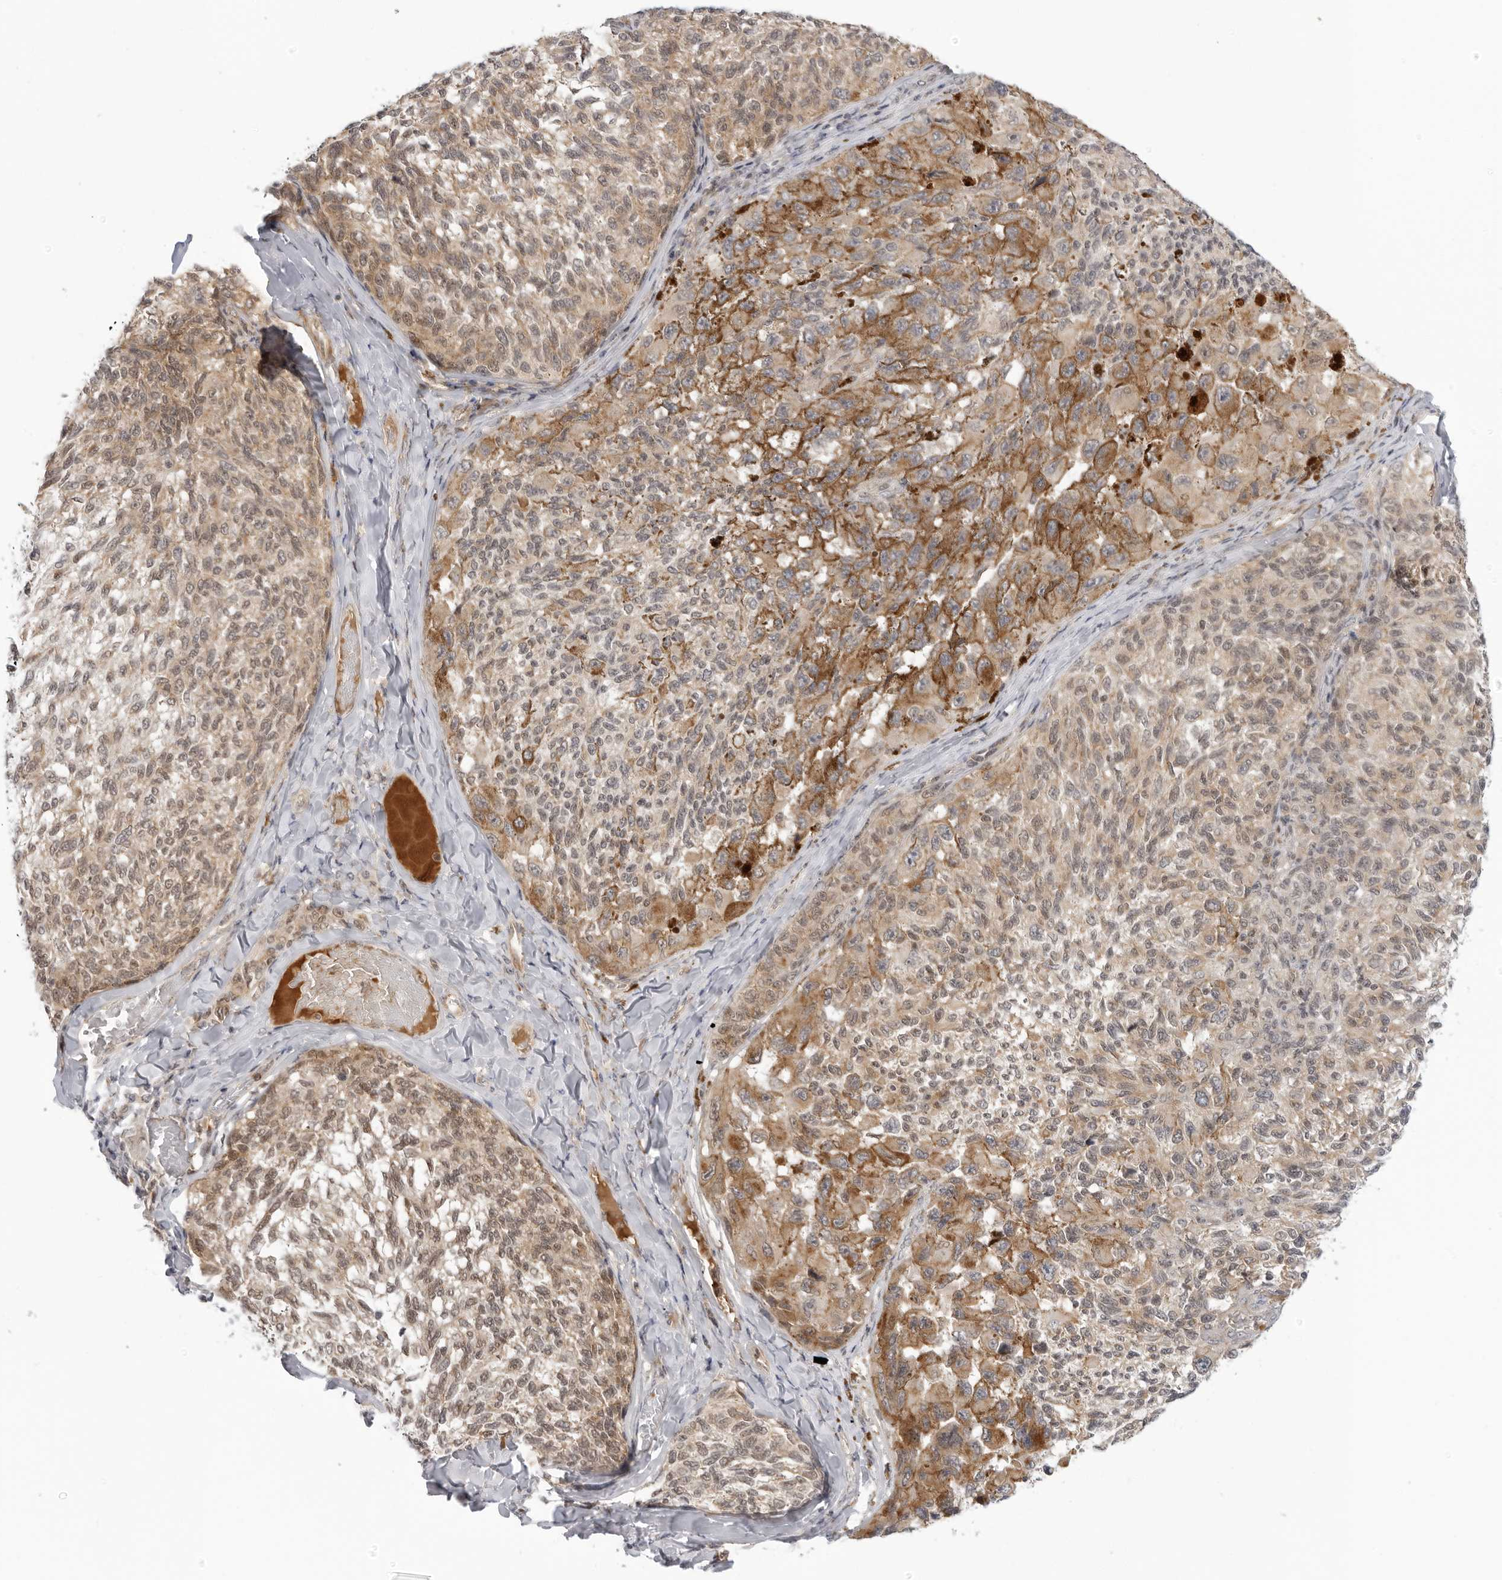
{"staining": {"intensity": "moderate", "quantity": ">75%", "location": "cytoplasmic/membranous,nuclear"}, "tissue": "melanoma", "cell_type": "Tumor cells", "image_type": "cancer", "snomed": [{"axis": "morphology", "description": "Malignant melanoma, NOS"}, {"axis": "topography", "description": "Skin"}], "caption": "This is an image of immunohistochemistry (IHC) staining of malignant melanoma, which shows moderate expression in the cytoplasmic/membranous and nuclear of tumor cells.", "gene": "SUGCT", "patient": {"sex": "female", "age": 73}}